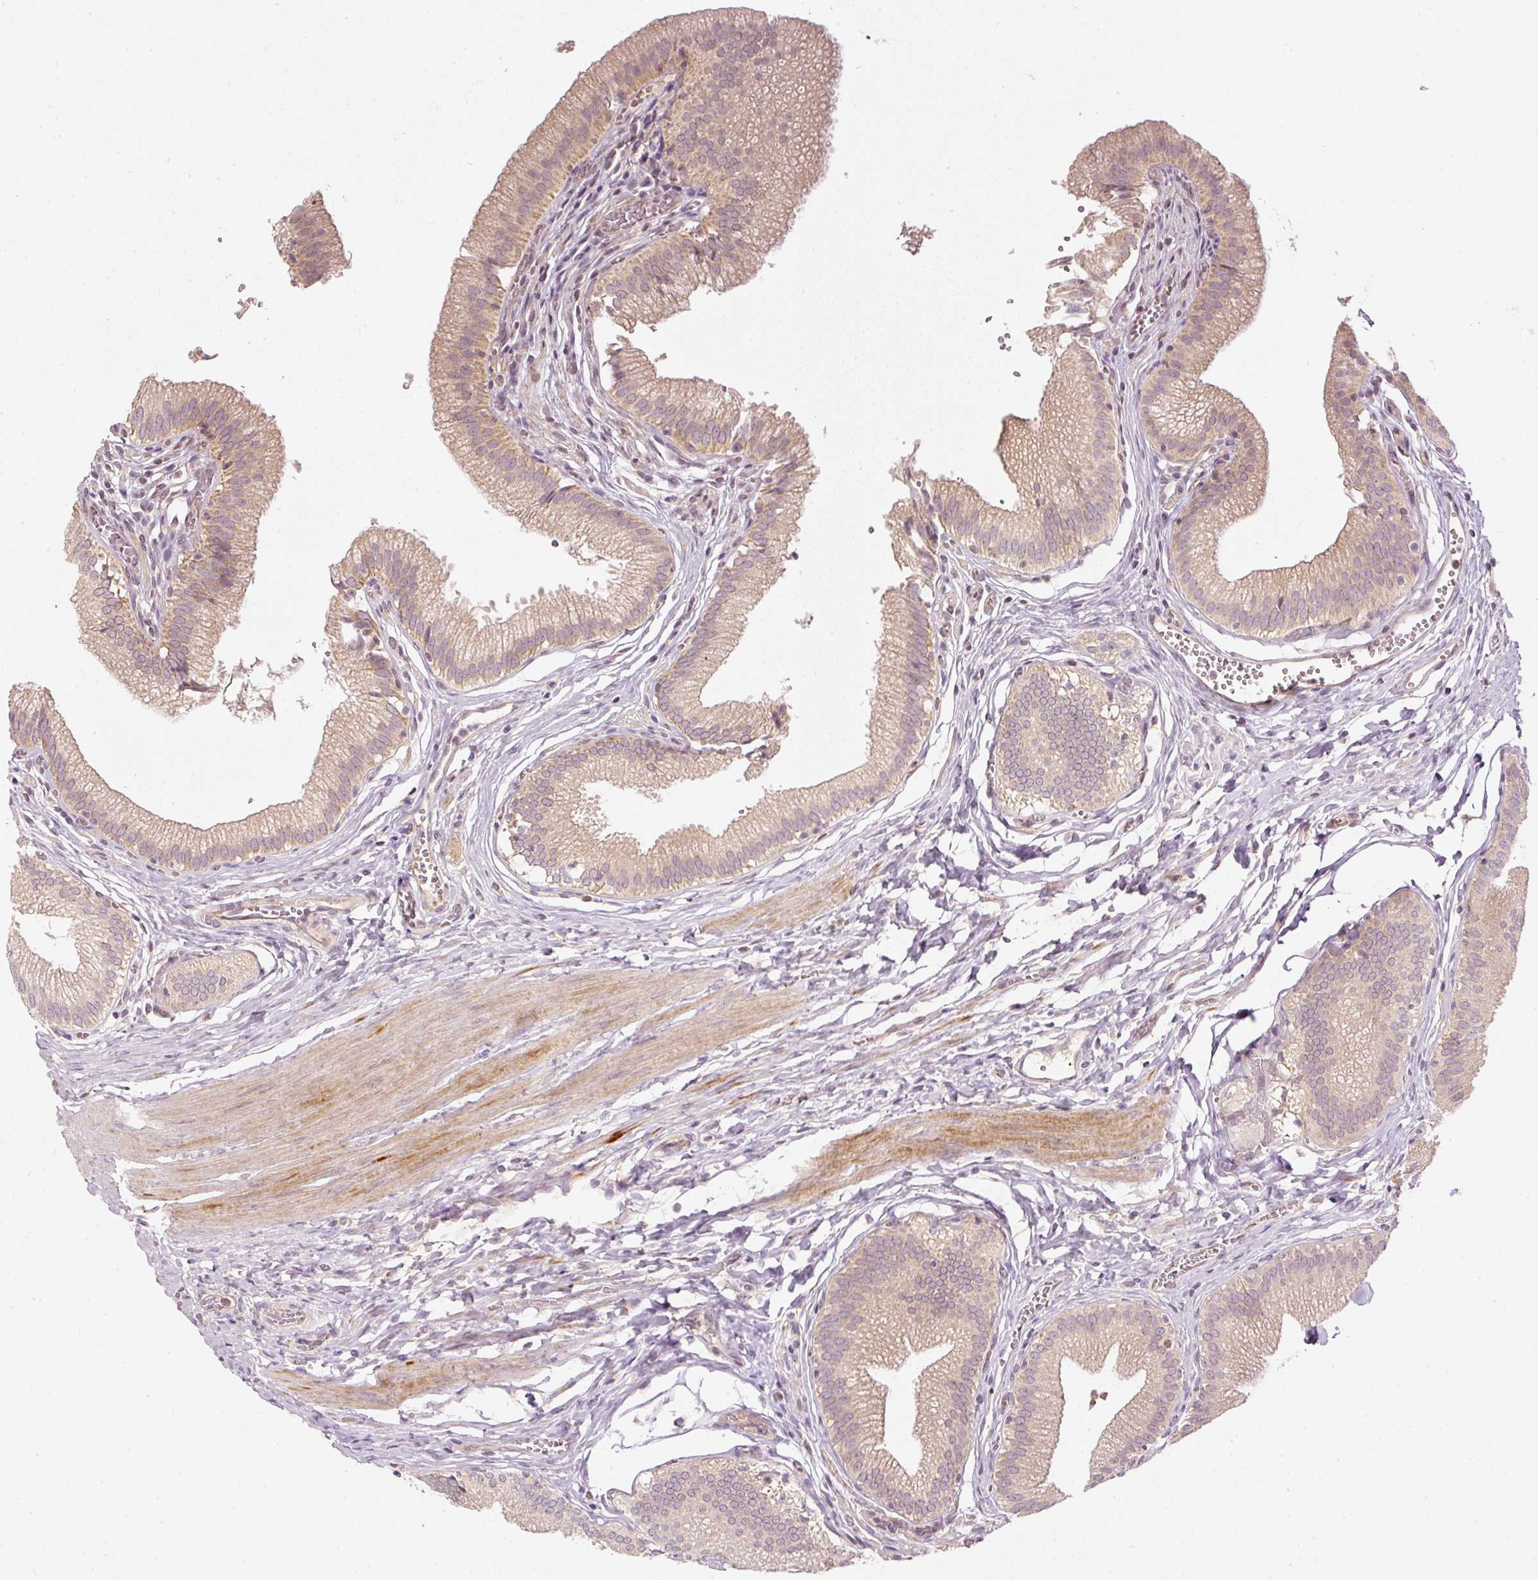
{"staining": {"intensity": "moderate", "quantity": ">75%", "location": "cytoplasmic/membranous"}, "tissue": "gallbladder", "cell_type": "Glandular cells", "image_type": "normal", "snomed": [{"axis": "morphology", "description": "Normal tissue, NOS"}, {"axis": "topography", "description": "Gallbladder"}, {"axis": "topography", "description": "Peripheral nerve tissue"}], "caption": "Immunohistochemical staining of unremarkable human gallbladder demonstrates >75% levels of moderate cytoplasmic/membranous protein staining in approximately >75% of glandular cells.", "gene": "CDC20B", "patient": {"sex": "male", "age": 17}}